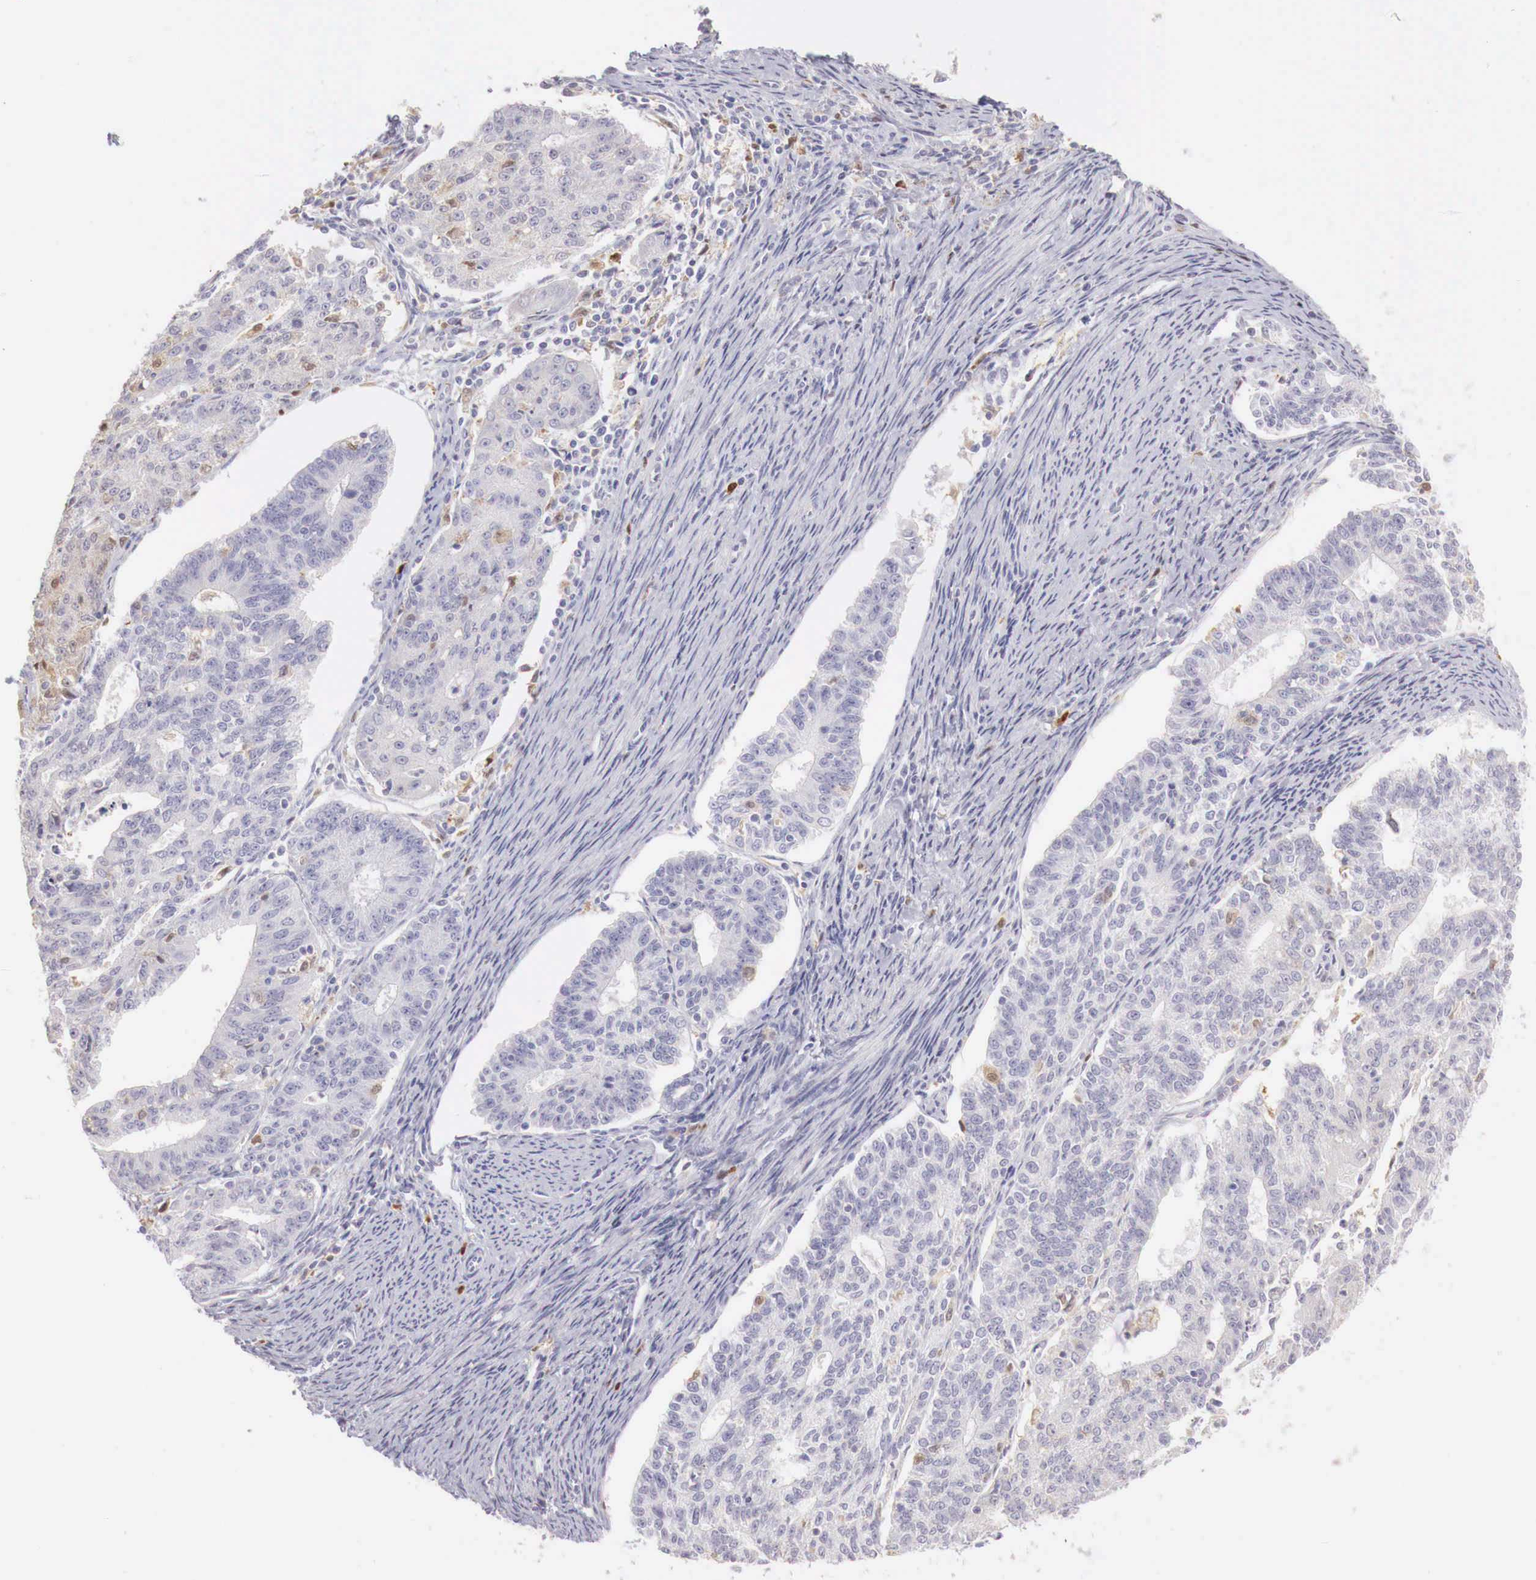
{"staining": {"intensity": "negative", "quantity": "none", "location": "none"}, "tissue": "endometrial cancer", "cell_type": "Tumor cells", "image_type": "cancer", "snomed": [{"axis": "morphology", "description": "Adenocarcinoma, NOS"}, {"axis": "topography", "description": "Endometrium"}], "caption": "Histopathology image shows no significant protein staining in tumor cells of adenocarcinoma (endometrial).", "gene": "RENBP", "patient": {"sex": "female", "age": 56}}